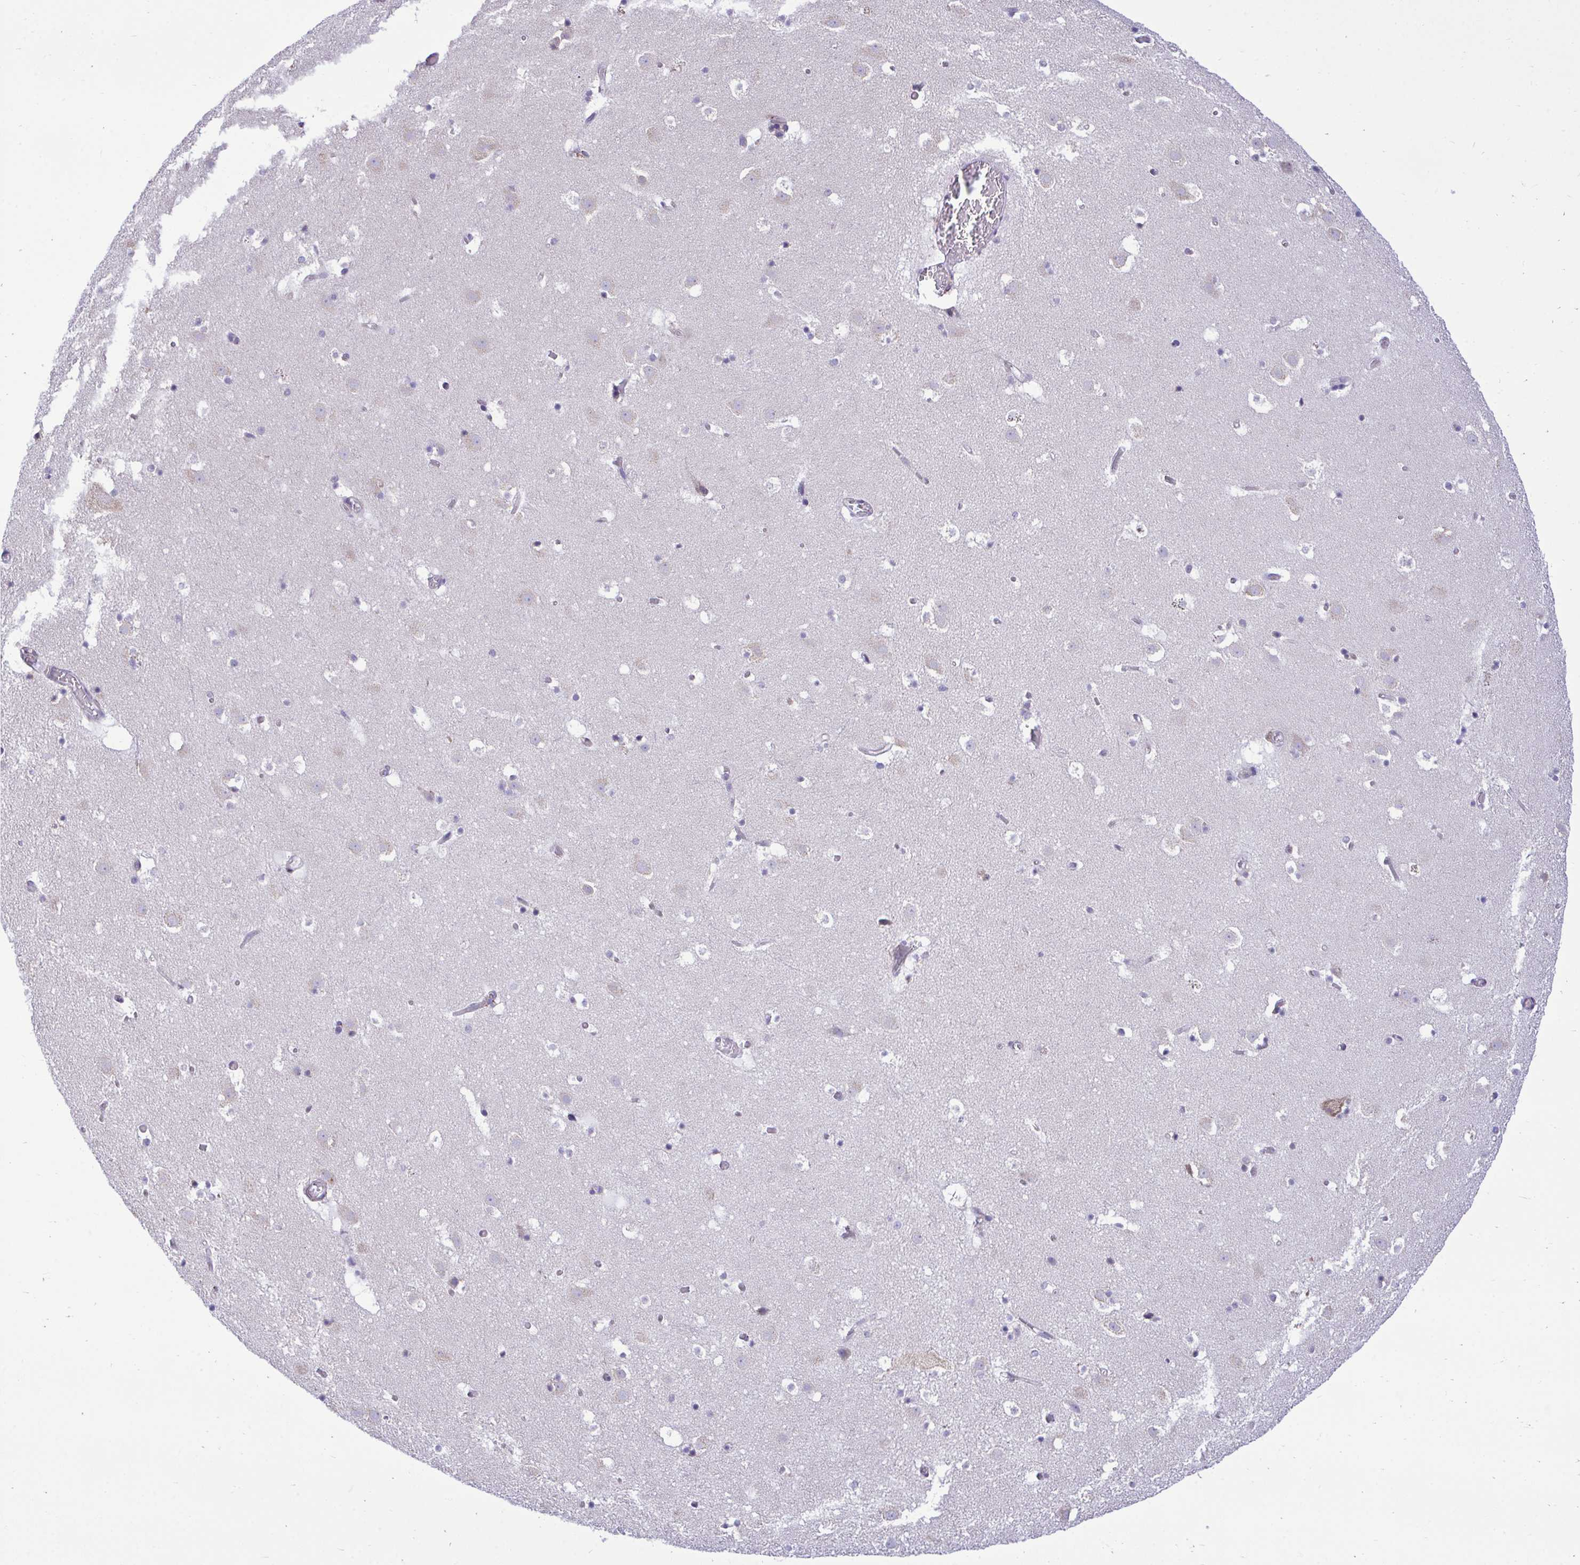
{"staining": {"intensity": "negative", "quantity": "none", "location": "none"}, "tissue": "caudate", "cell_type": "Glial cells", "image_type": "normal", "snomed": [{"axis": "morphology", "description": "Normal tissue, NOS"}, {"axis": "topography", "description": "Lateral ventricle wall"}], "caption": "Immunohistochemistry micrograph of normal caudate stained for a protein (brown), which displays no positivity in glial cells.", "gene": "PIGK", "patient": {"sex": "male", "age": 37}}